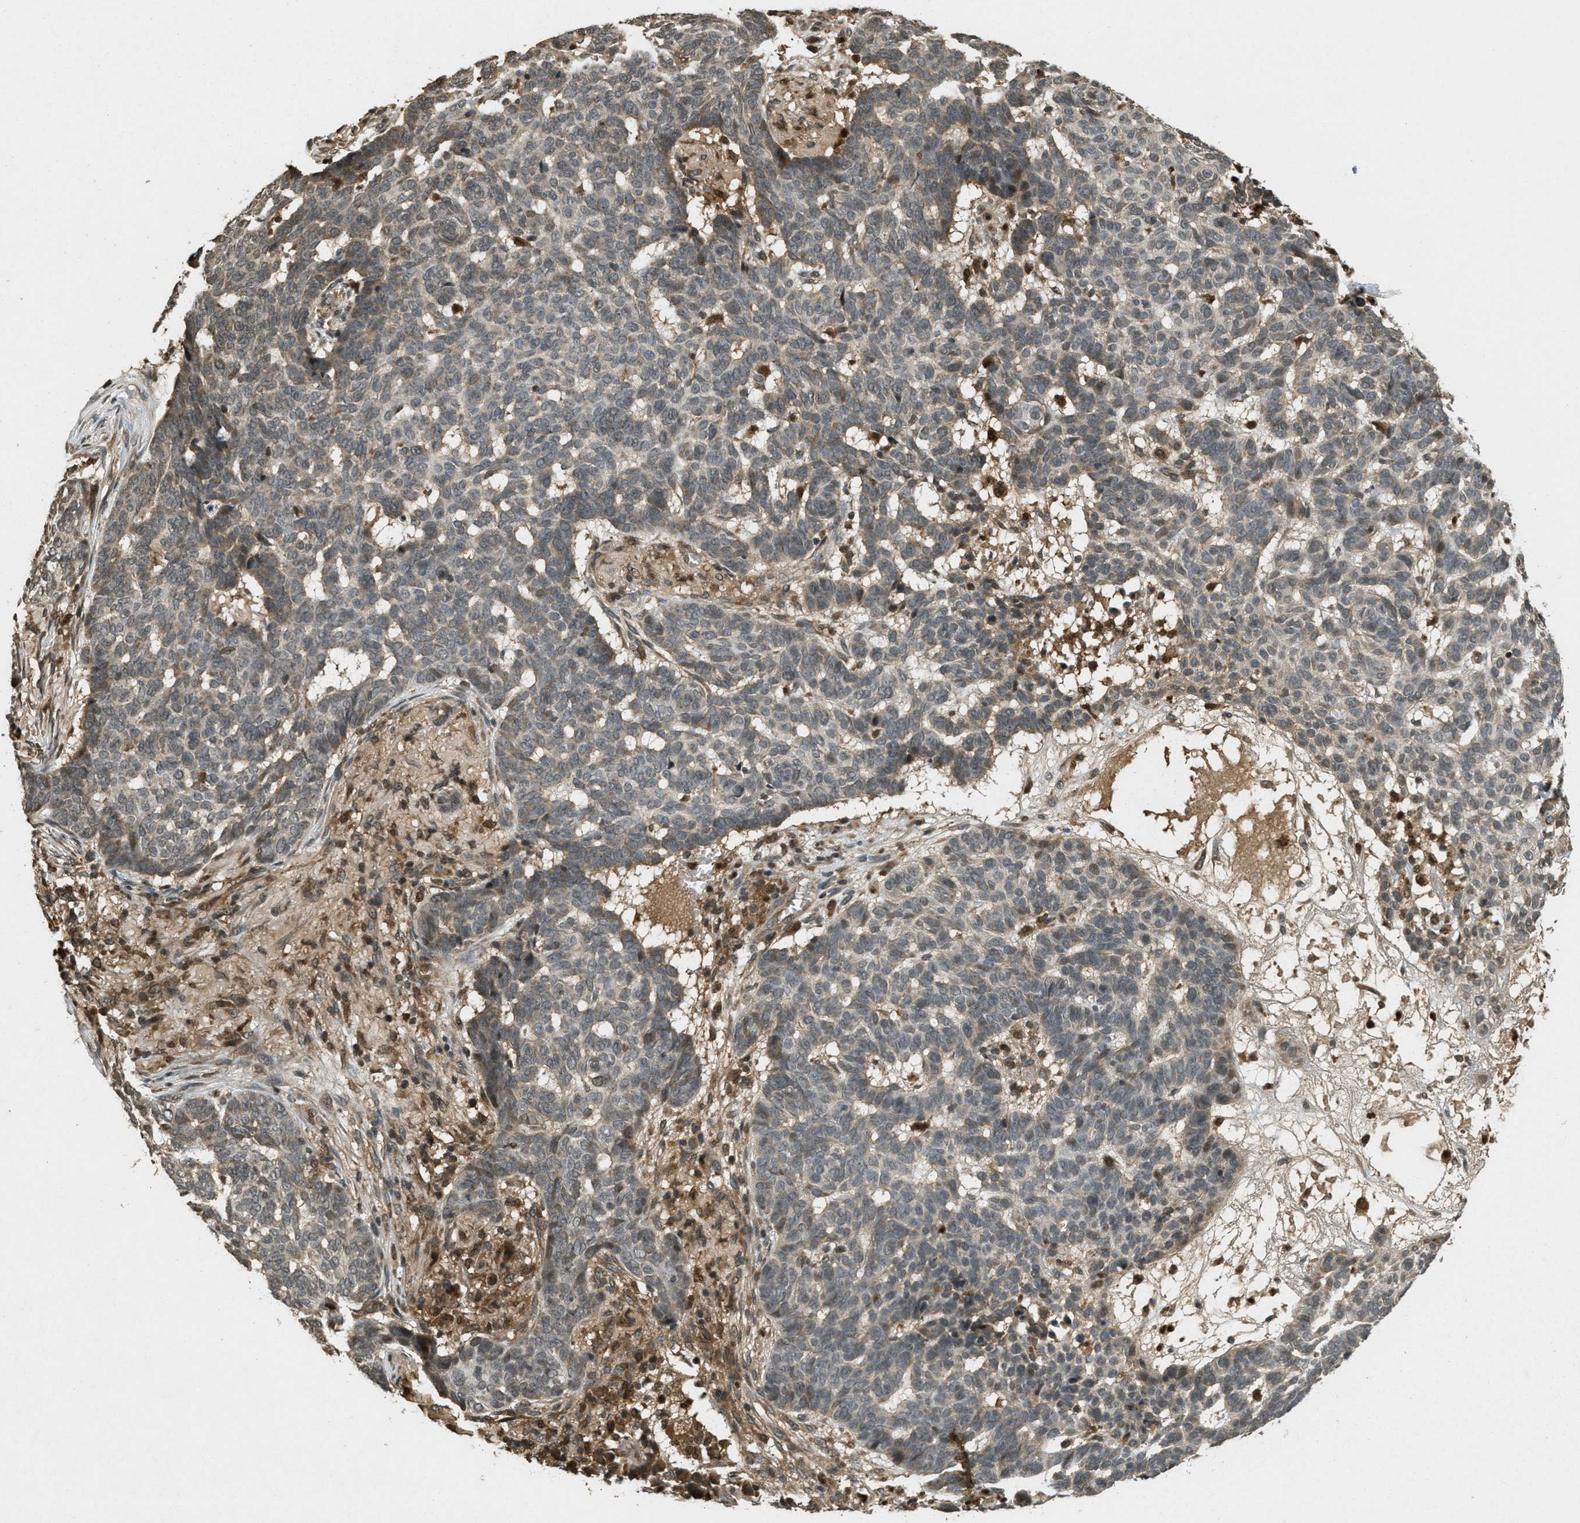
{"staining": {"intensity": "weak", "quantity": "25%-75%", "location": "cytoplasmic/membranous"}, "tissue": "skin cancer", "cell_type": "Tumor cells", "image_type": "cancer", "snomed": [{"axis": "morphology", "description": "Basal cell carcinoma"}, {"axis": "topography", "description": "Skin"}], "caption": "Skin cancer stained for a protein demonstrates weak cytoplasmic/membranous positivity in tumor cells.", "gene": "ATG7", "patient": {"sex": "male", "age": 85}}